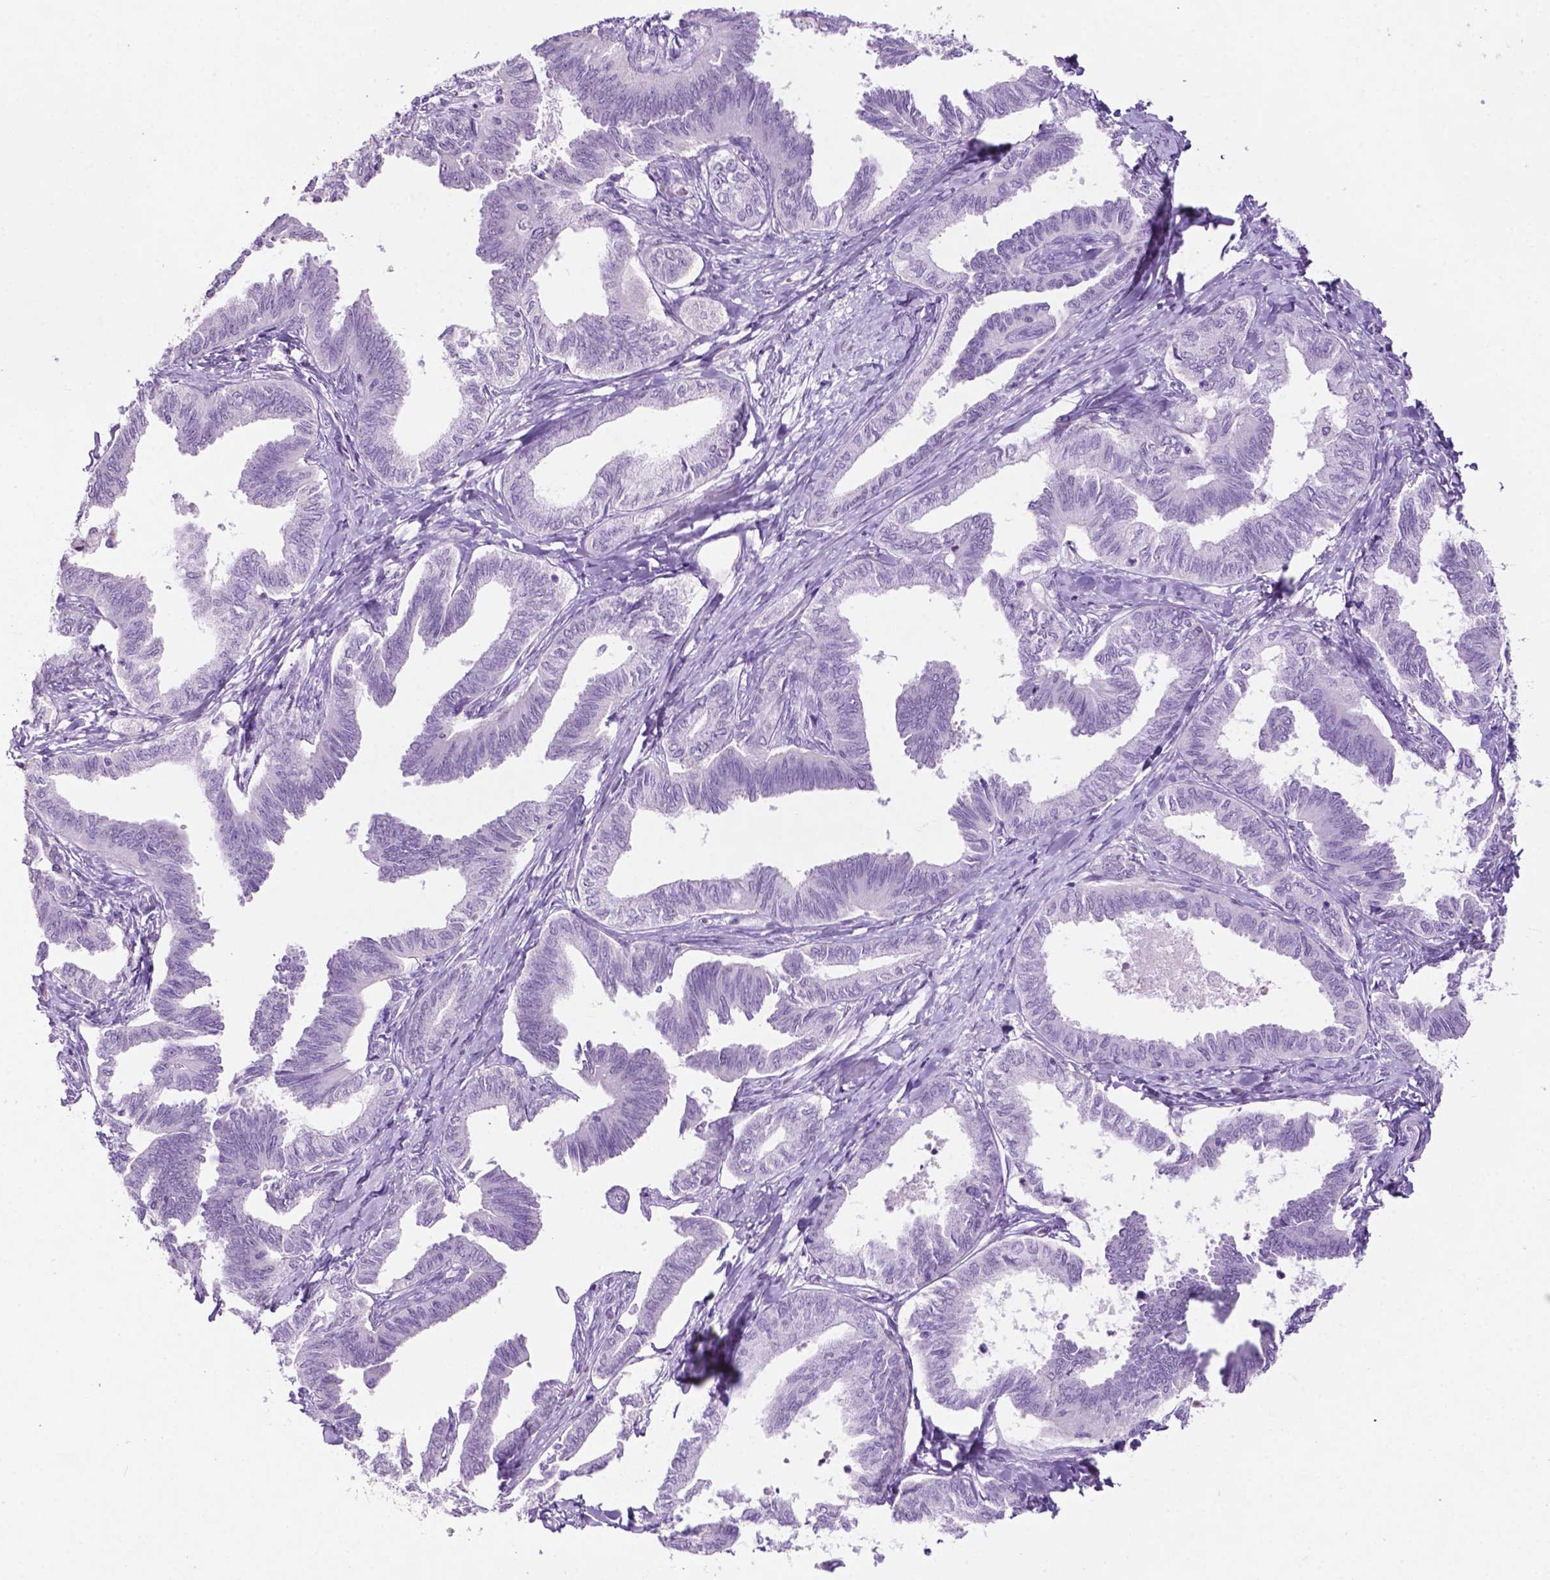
{"staining": {"intensity": "negative", "quantity": "none", "location": "none"}, "tissue": "ovarian cancer", "cell_type": "Tumor cells", "image_type": "cancer", "snomed": [{"axis": "morphology", "description": "Carcinoma, endometroid"}, {"axis": "topography", "description": "Ovary"}], "caption": "Immunohistochemistry (IHC) histopathology image of human endometroid carcinoma (ovarian) stained for a protein (brown), which reveals no staining in tumor cells.", "gene": "PHGR1", "patient": {"sex": "female", "age": 70}}